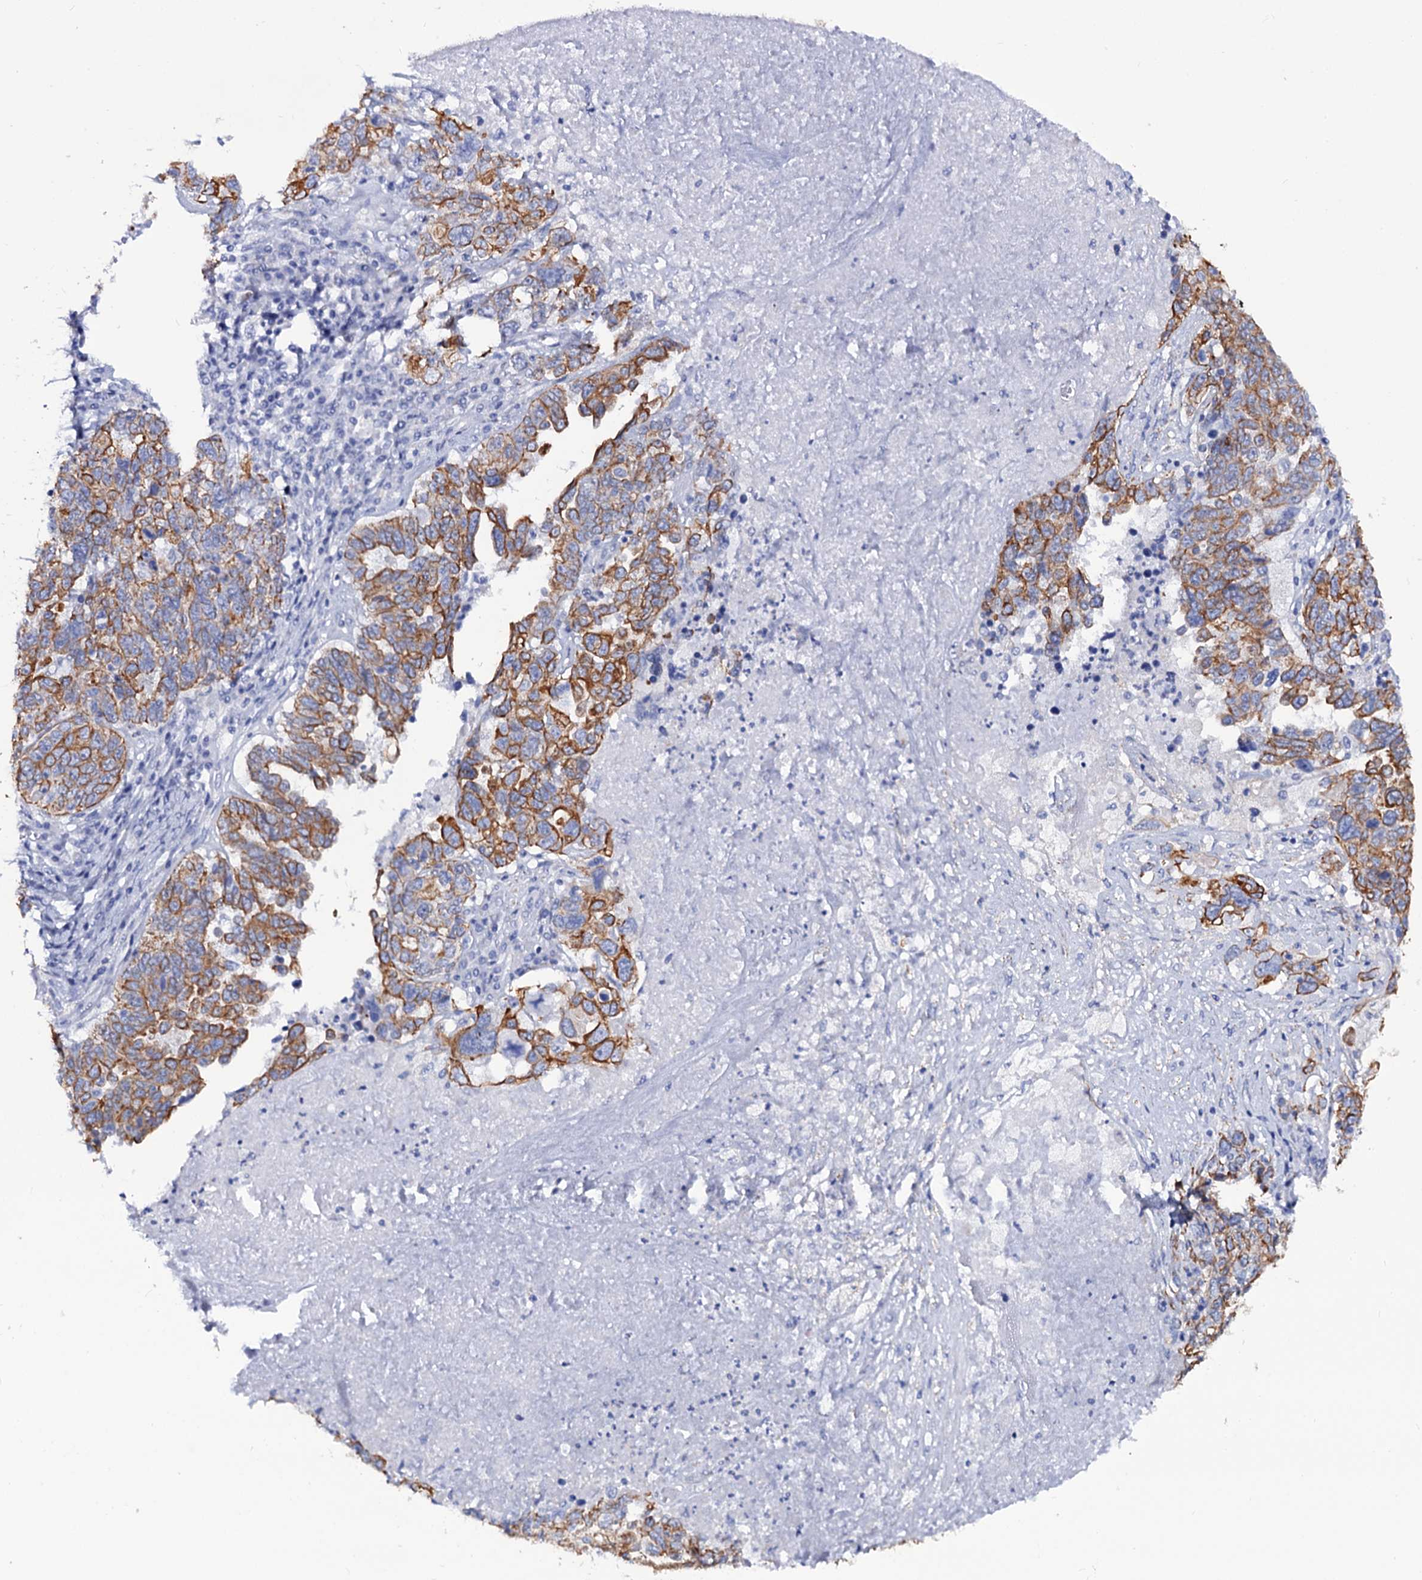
{"staining": {"intensity": "moderate", "quantity": ">75%", "location": "cytoplasmic/membranous"}, "tissue": "ovarian cancer", "cell_type": "Tumor cells", "image_type": "cancer", "snomed": [{"axis": "morphology", "description": "Carcinoma, endometroid"}, {"axis": "topography", "description": "Ovary"}], "caption": "Immunohistochemistry of human ovarian cancer (endometroid carcinoma) displays medium levels of moderate cytoplasmic/membranous staining in approximately >75% of tumor cells. (DAB (3,3'-diaminobenzidine) IHC with brightfield microscopy, high magnification).", "gene": "RAB3IP", "patient": {"sex": "female", "age": 62}}